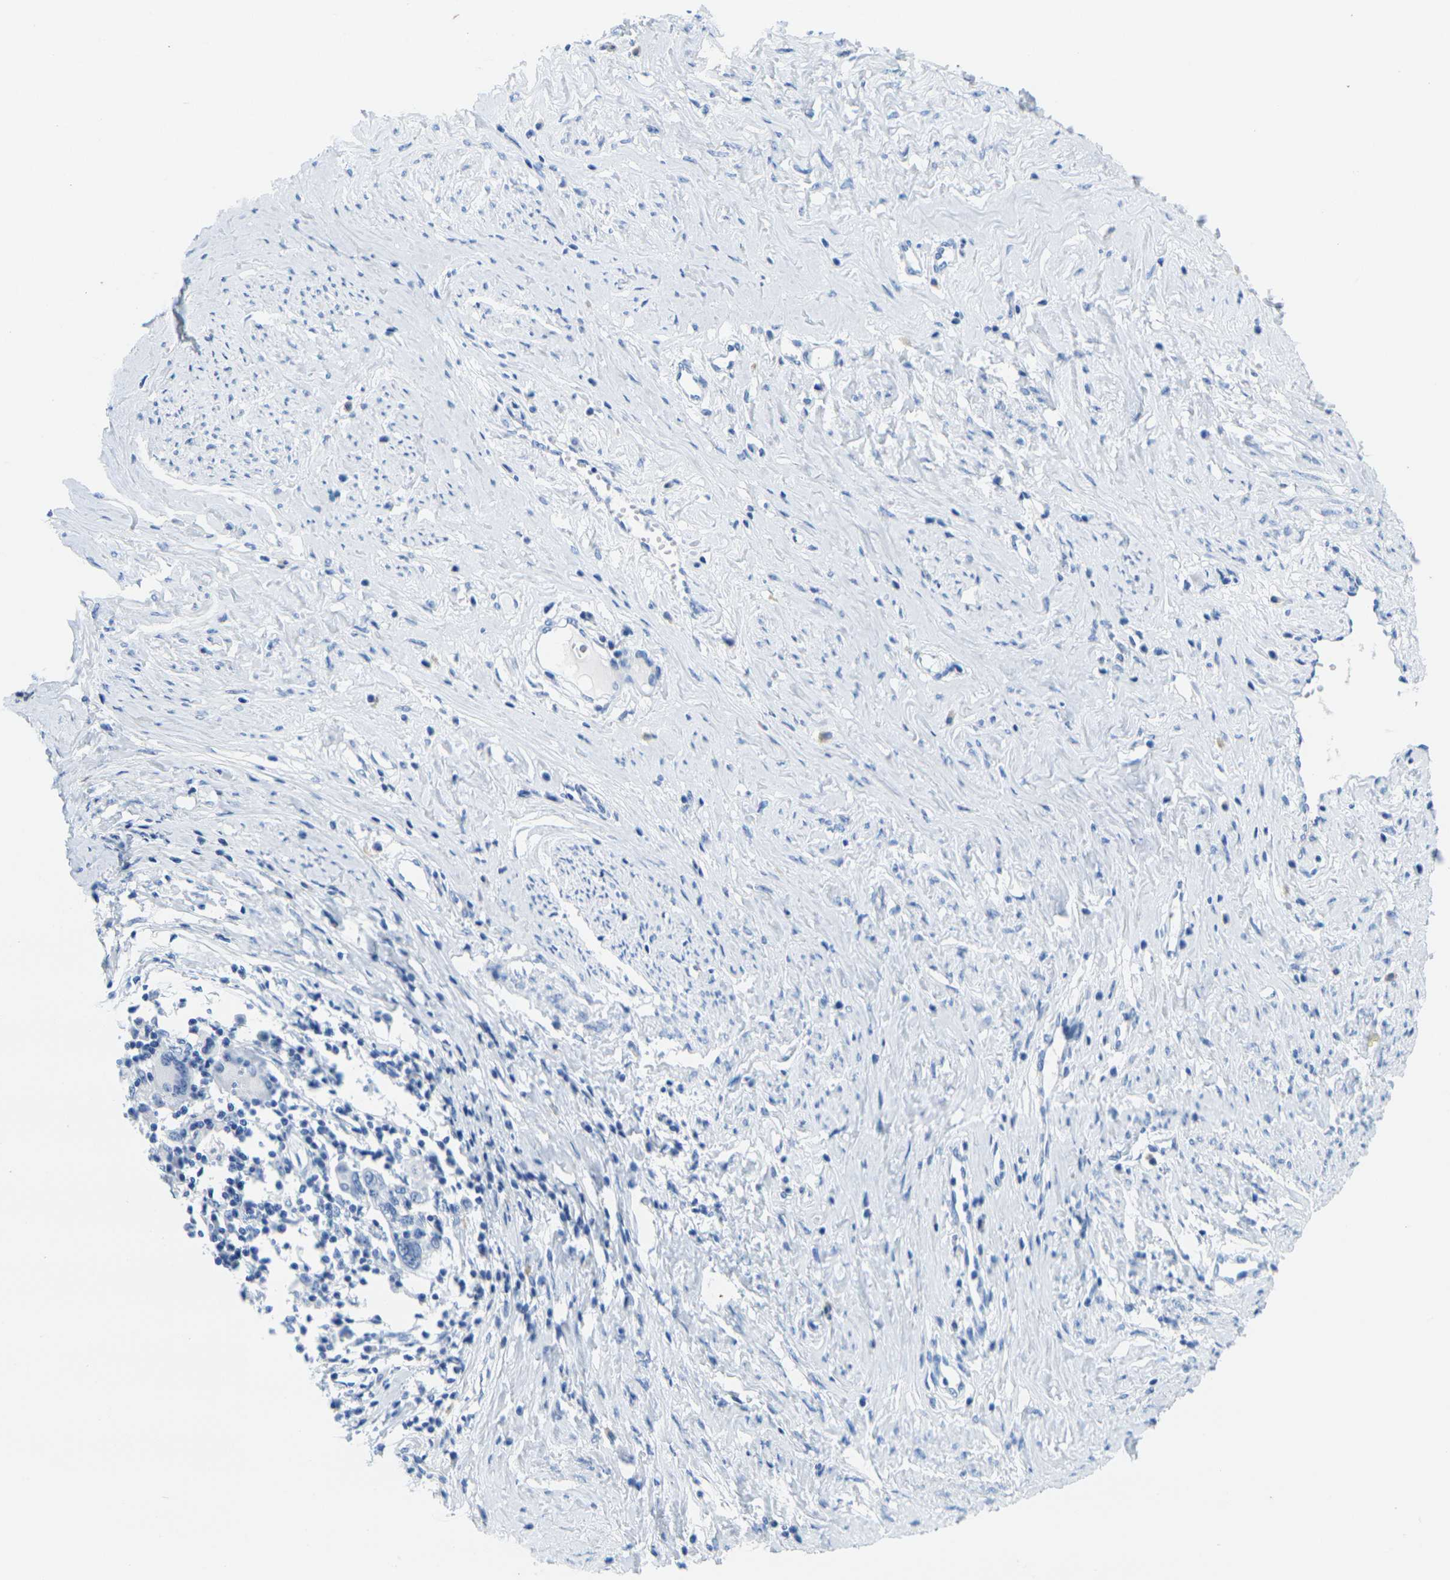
{"staining": {"intensity": "negative", "quantity": "none", "location": "none"}, "tissue": "cervical cancer", "cell_type": "Tumor cells", "image_type": "cancer", "snomed": [{"axis": "morphology", "description": "Squamous cell carcinoma, NOS"}, {"axis": "topography", "description": "Cervix"}], "caption": "Immunohistochemical staining of human cervical squamous cell carcinoma reveals no significant positivity in tumor cells. (DAB IHC visualized using brightfield microscopy, high magnification).", "gene": "FAM3D", "patient": {"sex": "female", "age": 40}}